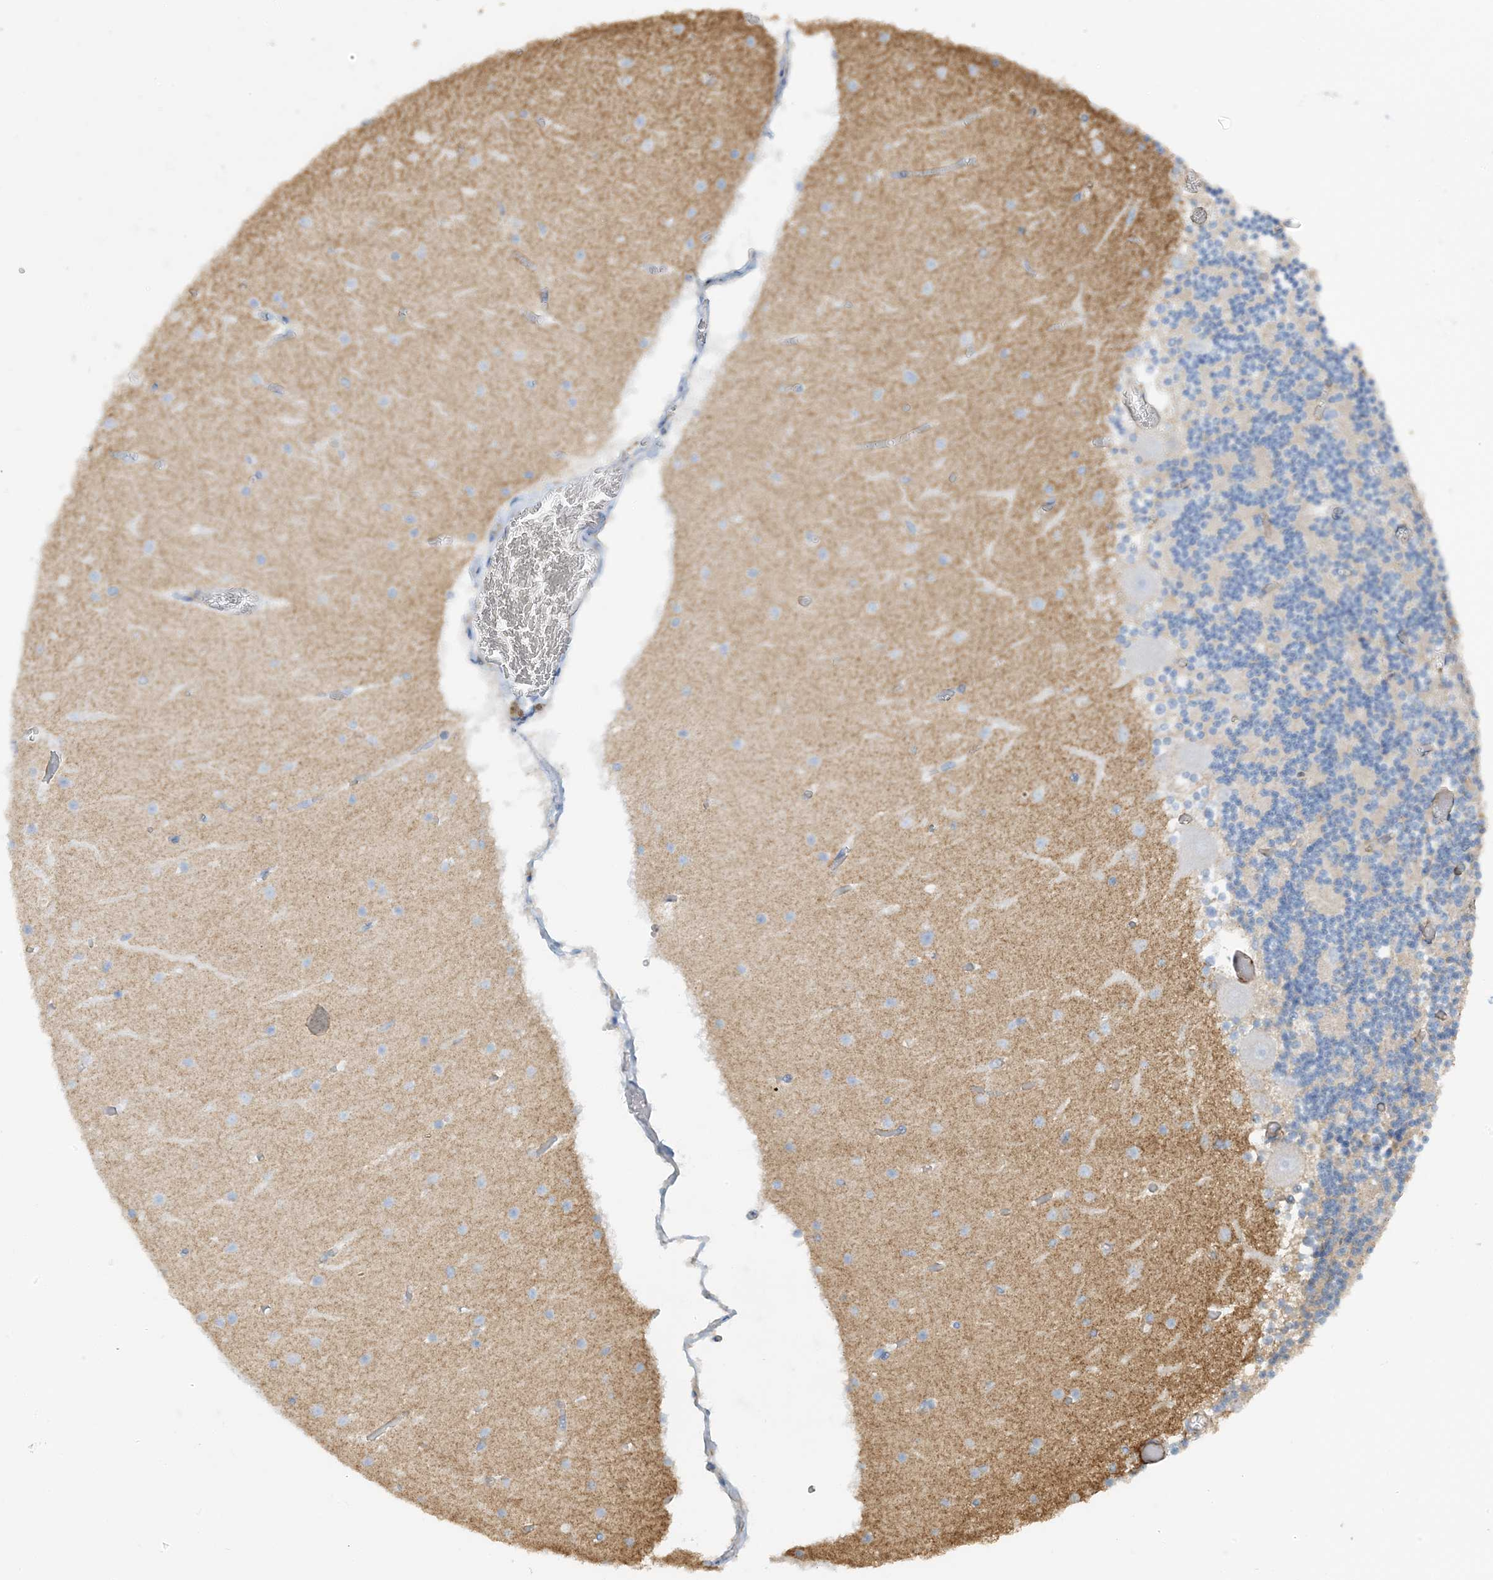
{"staining": {"intensity": "negative", "quantity": "none", "location": "none"}, "tissue": "cerebellum", "cell_type": "Cells in granular layer", "image_type": "normal", "snomed": [{"axis": "morphology", "description": "Normal tissue, NOS"}, {"axis": "topography", "description": "Cerebellum"}], "caption": "This image is of unremarkable cerebellum stained with IHC to label a protein in brown with the nuclei are counter-stained blue. There is no positivity in cells in granular layer. (Stains: DAB IHC with hematoxylin counter stain, Microscopy: brightfield microscopy at high magnification).", "gene": "CALHM5", "patient": {"sex": "female", "age": 28}}